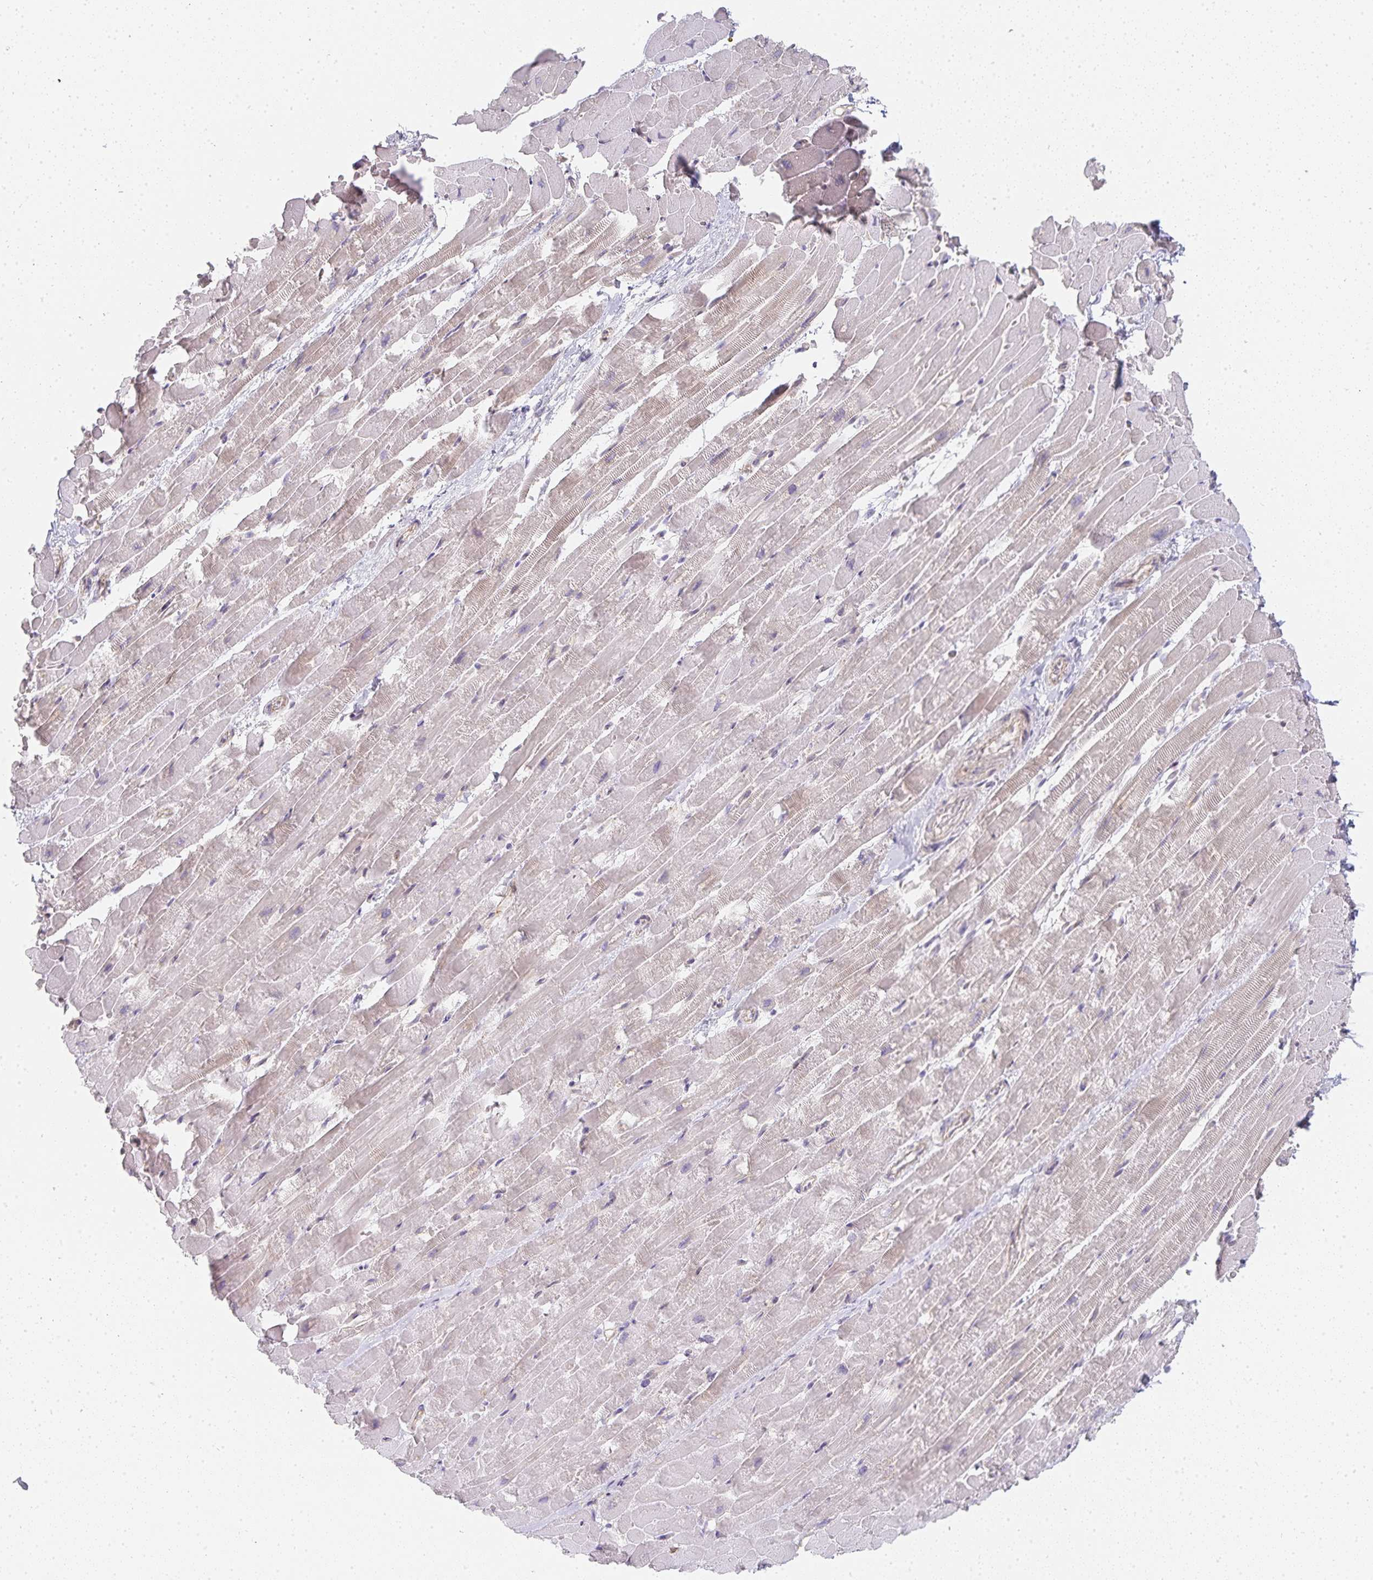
{"staining": {"intensity": "weak", "quantity": "<25%", "location": "cytoplasmic/membranous"}, "tissue": "heart muscle", "cell_type": "Cardiomyocytes", "image_type": "normal", "snomed": [{"axis": "morphology", "description": "Normal tissue, NOS"}, {"axis": "topography", "description": "Heart"}], "caption": "Immunohistochemistry (IHC) photomicrograph of normal human heart muscle stained for a protein (brown), which displays no expression in cardiomyocytes. The staining is performed using DAB brown chromogen with nuclei counter-stained in using hematoxylin.", "gene": "GATA3", "patient": {"sex": "male", "age": 37}}